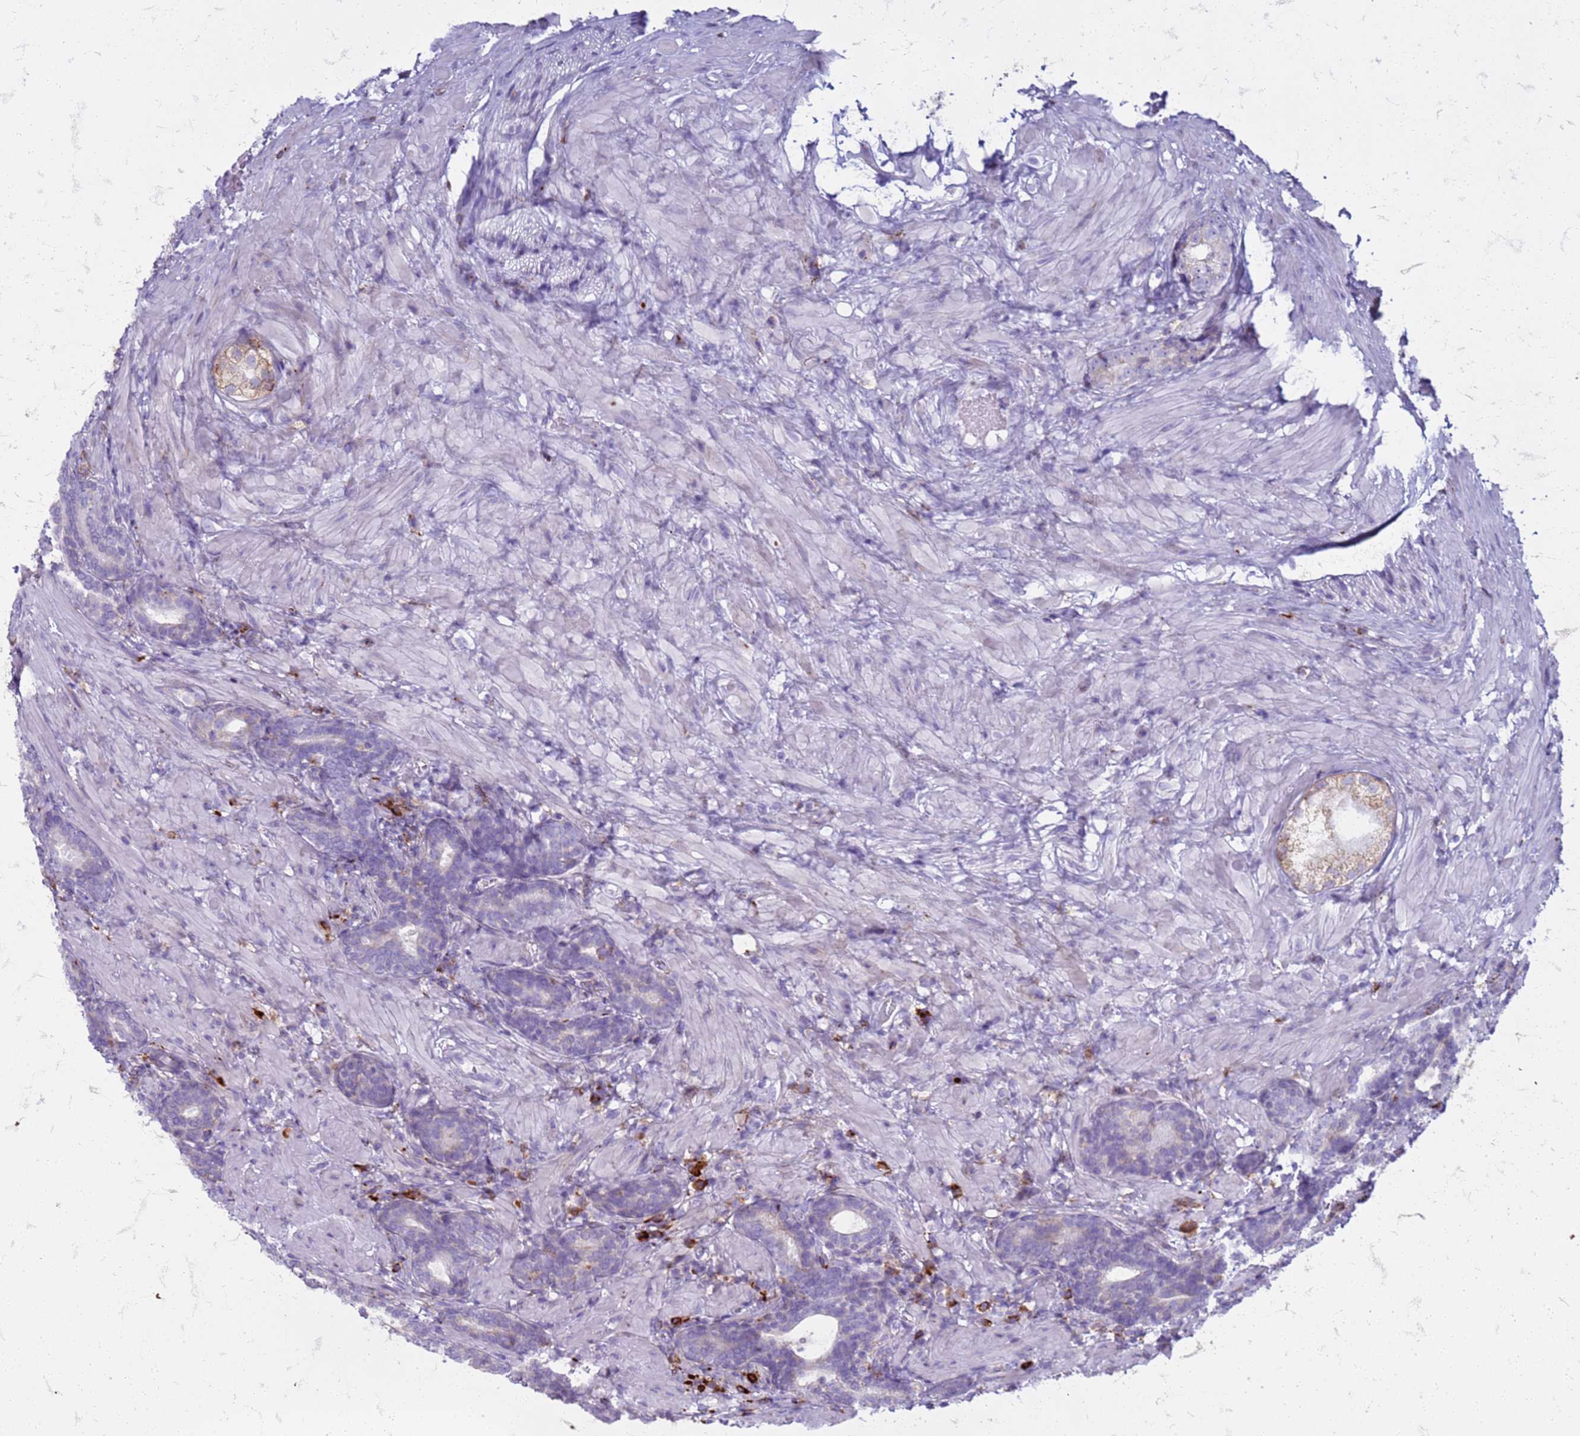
{"staining": {"intensity": "negative", "quantity": "none", "location": "none"}, "tissue": "prostate cancer", "cell_type": "Tumor cells", "image_type": "cancer", "snomed": [{"axis": "morphology", "description": "Adenocarcinoma, High grade"}, {"axis": "topography", "description": "Prostate"}], "caption": "Tumor cells are negative for brown protein staining in prostate cancer (high-grade adenocarcinoma).", "gene": "PDK3", "patient": {"sex": "male", "age": 69}}